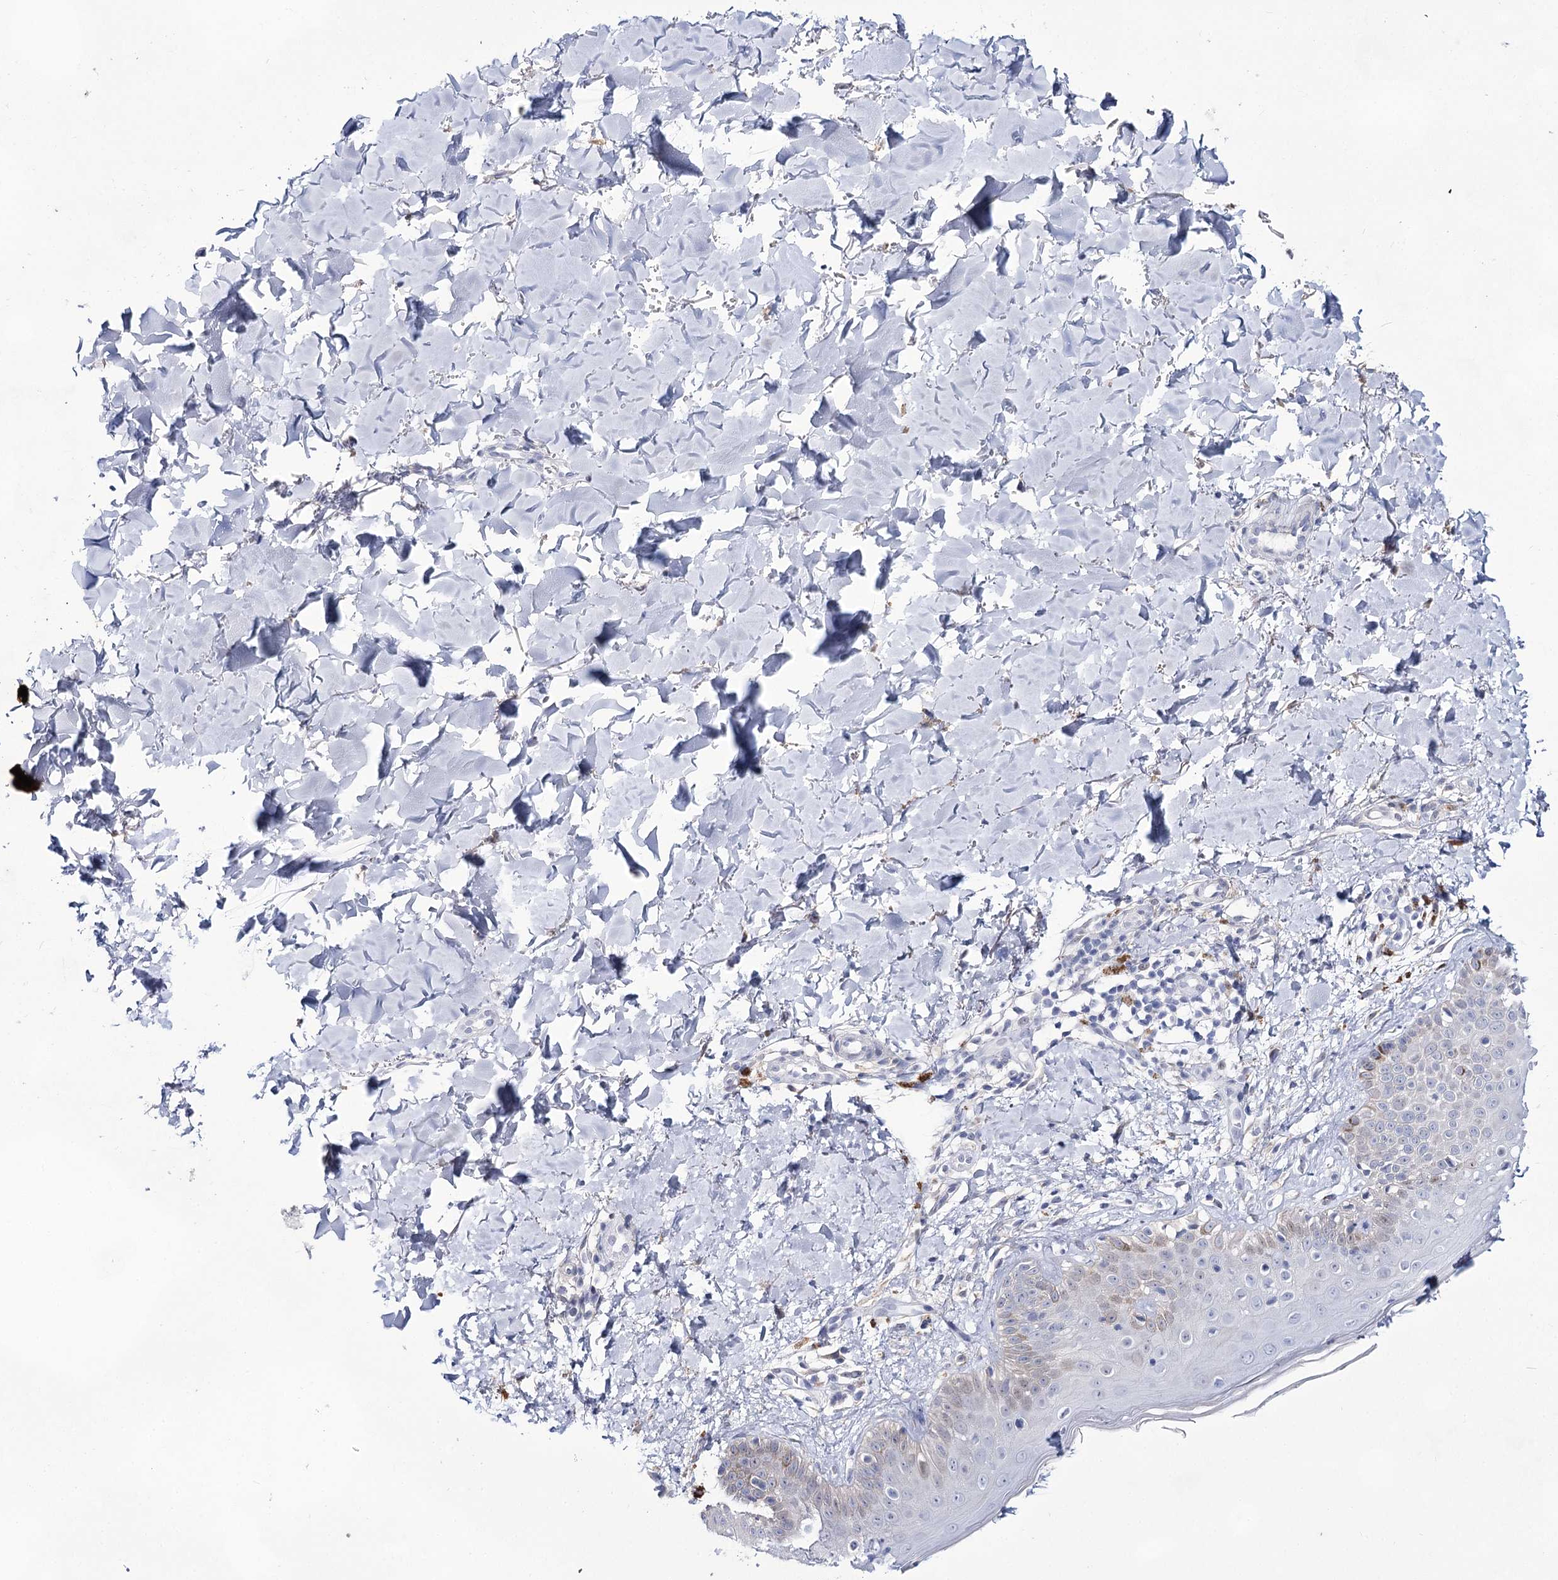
{"staining": {"intensity": "negative", "quantity": "none", "location": "none"}, "tissue": "skin", "cell_type": "Fibroblasts", "image_type": "normal", "snomed": [{"axis": "morphology", "description": "Normal tissue, NOS"}, {"axis": "topography", "description": "Skin"}], "caption": "This is a histopathology image of immunohistochemistry staining of normal skin, which shows no staining in fibroblasts.", "gene": "UGDH", "patient": {"sex": "male", "age": 52}}